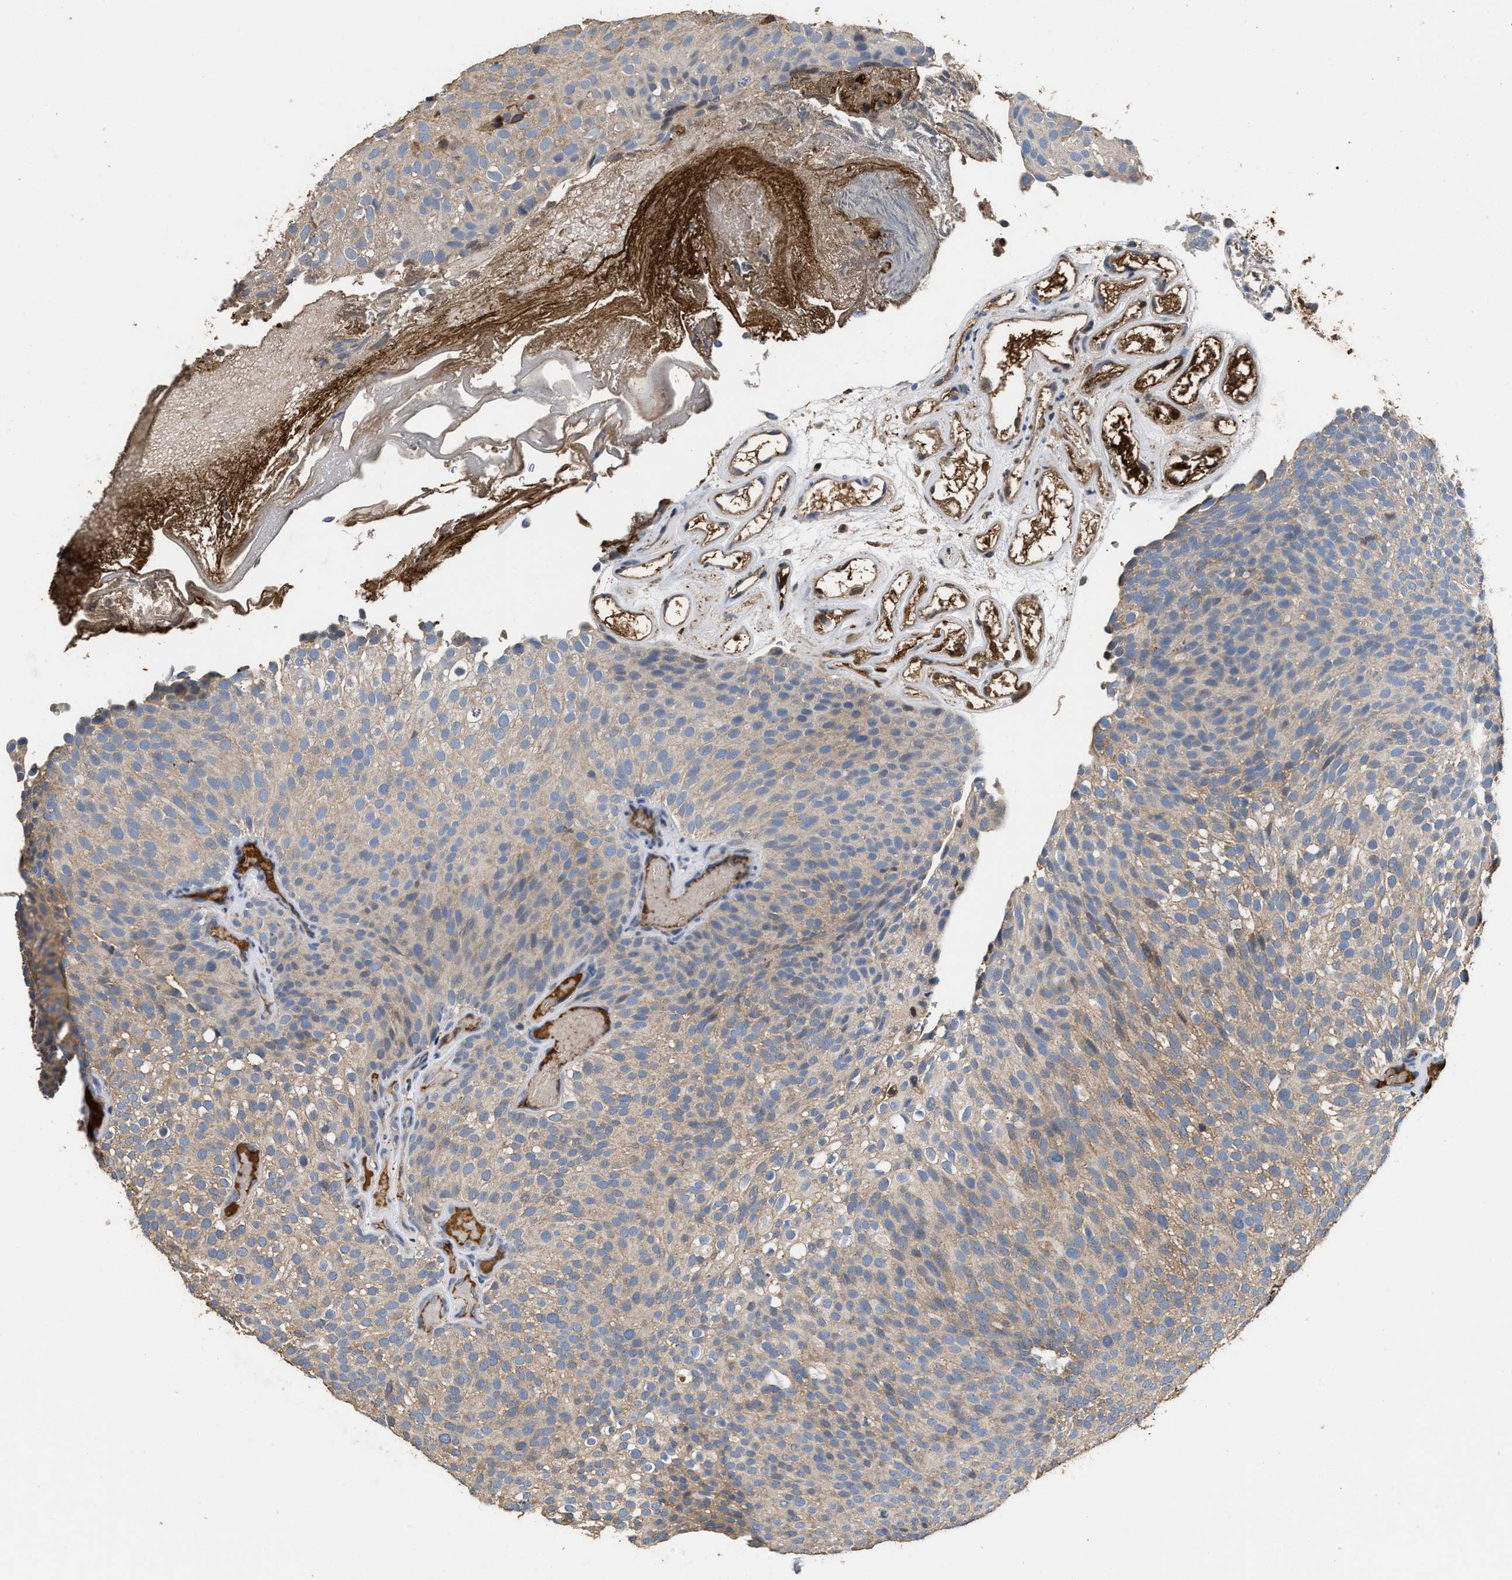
{"staining": {"intensity": "weak", "quantity": ">75%", "location": "cytoplasmic/membranous"}, "tissue": "urothelial cancer", "cell_type": "Tumor cells", "image_type": "cancer", "snomed": [{"axis": "morphology", "description": "Urothelial carcinoma, Low grade"}, {"axis": "topography", "description": "Urinary bladder"}], "caption": "A low amount of weak cytoplasmic/membranous expression is identified in approximately >75% of tumor cells in urothelial cancer tissue.", "gene": "C3", "patient": {"sex": "male", "age": 78}}